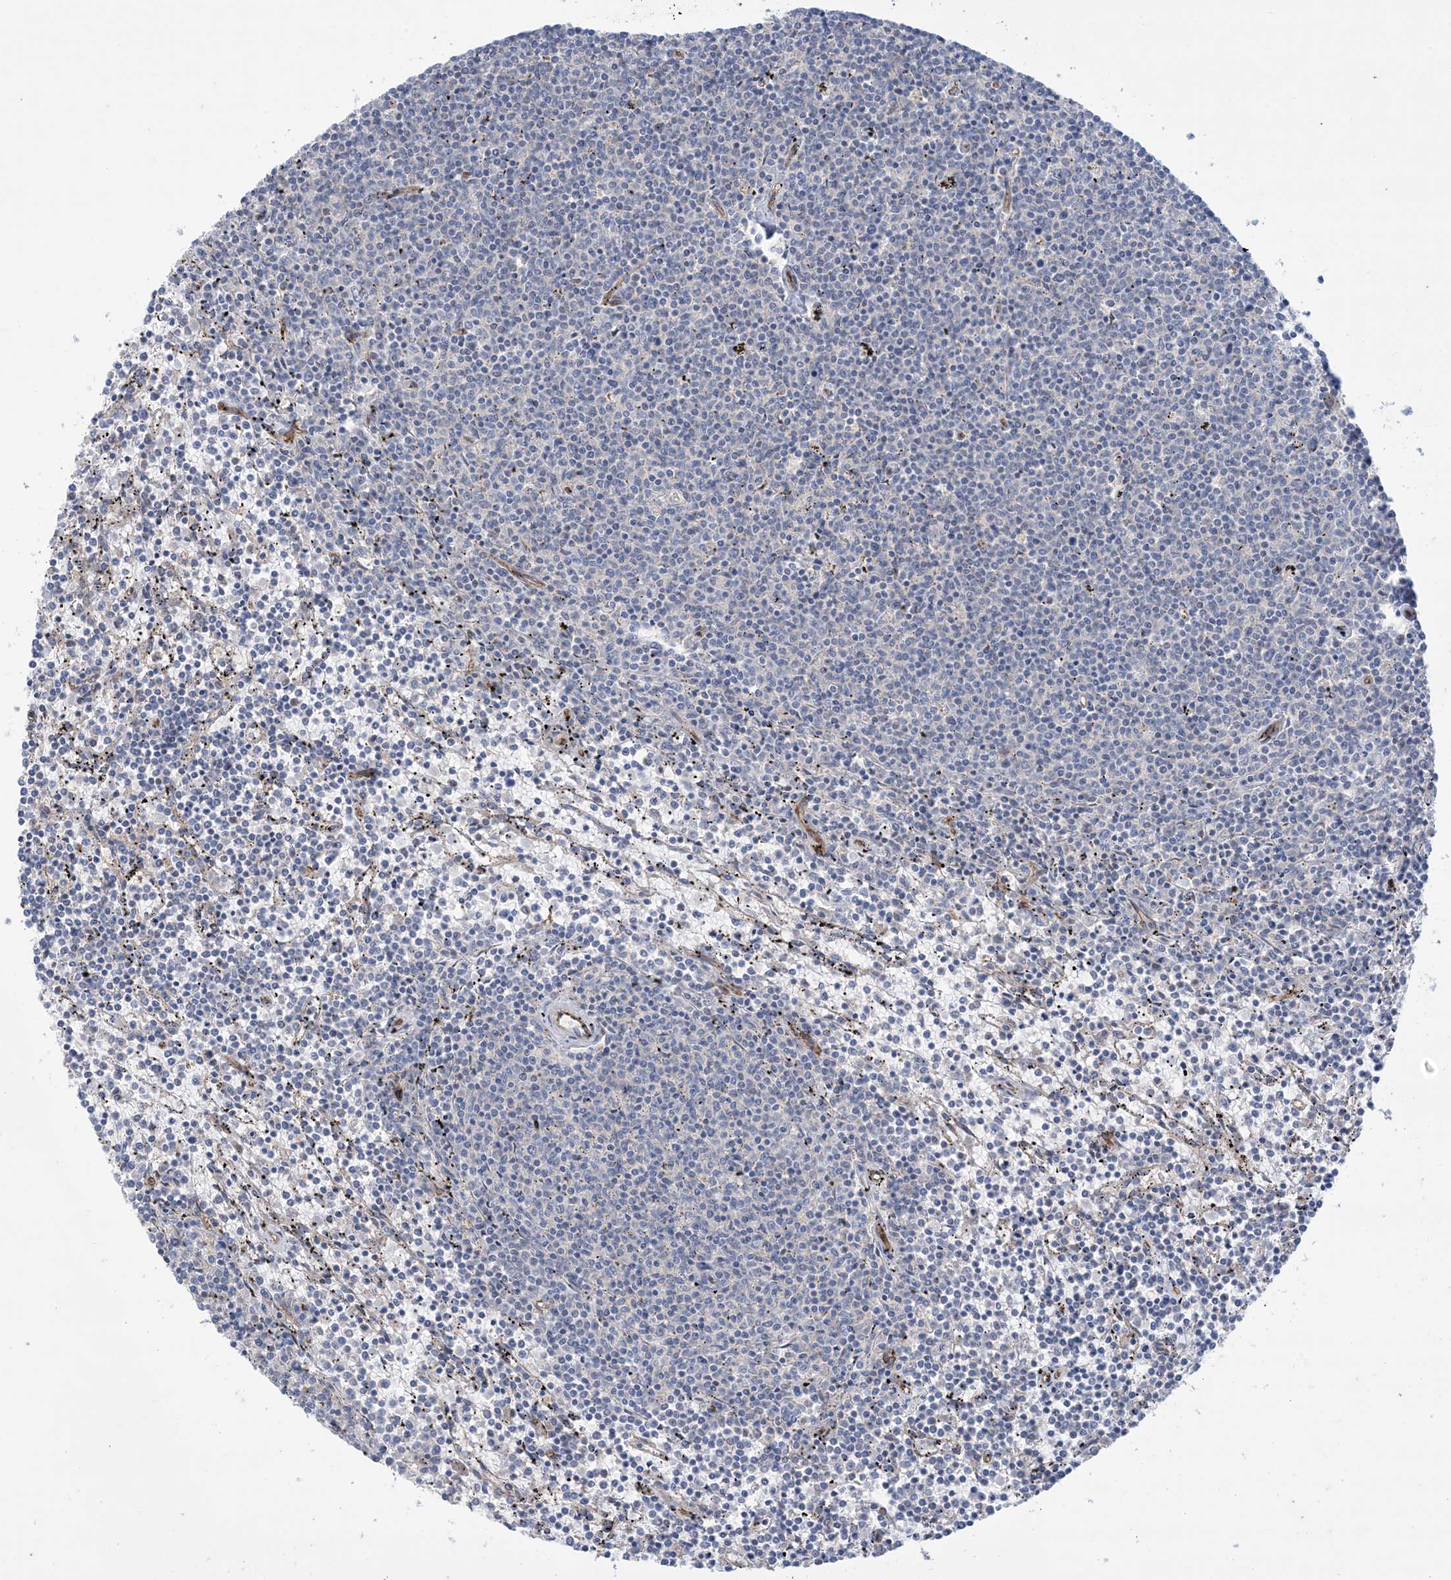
{"staining": {"intensity": "negative", "quantity": "none", "location": "none"}, "tissue": "lymphoma", "cell_type": "Tumor cells", "image_type": "cancer", "snomed": [{"axis": "morphology", "description": "Malignant lymphoma, non-Hodgkin's type, Low grade"}, {"axis": "topography", "description": "Spleen"}], "caption": "Protein analysis of low-grade malignant lymphoma, non-Hodgkin's type displays no significant positivity in tumor cells.", "gene": "CCNY", "patient": {"sex": "female", "age": 50}}